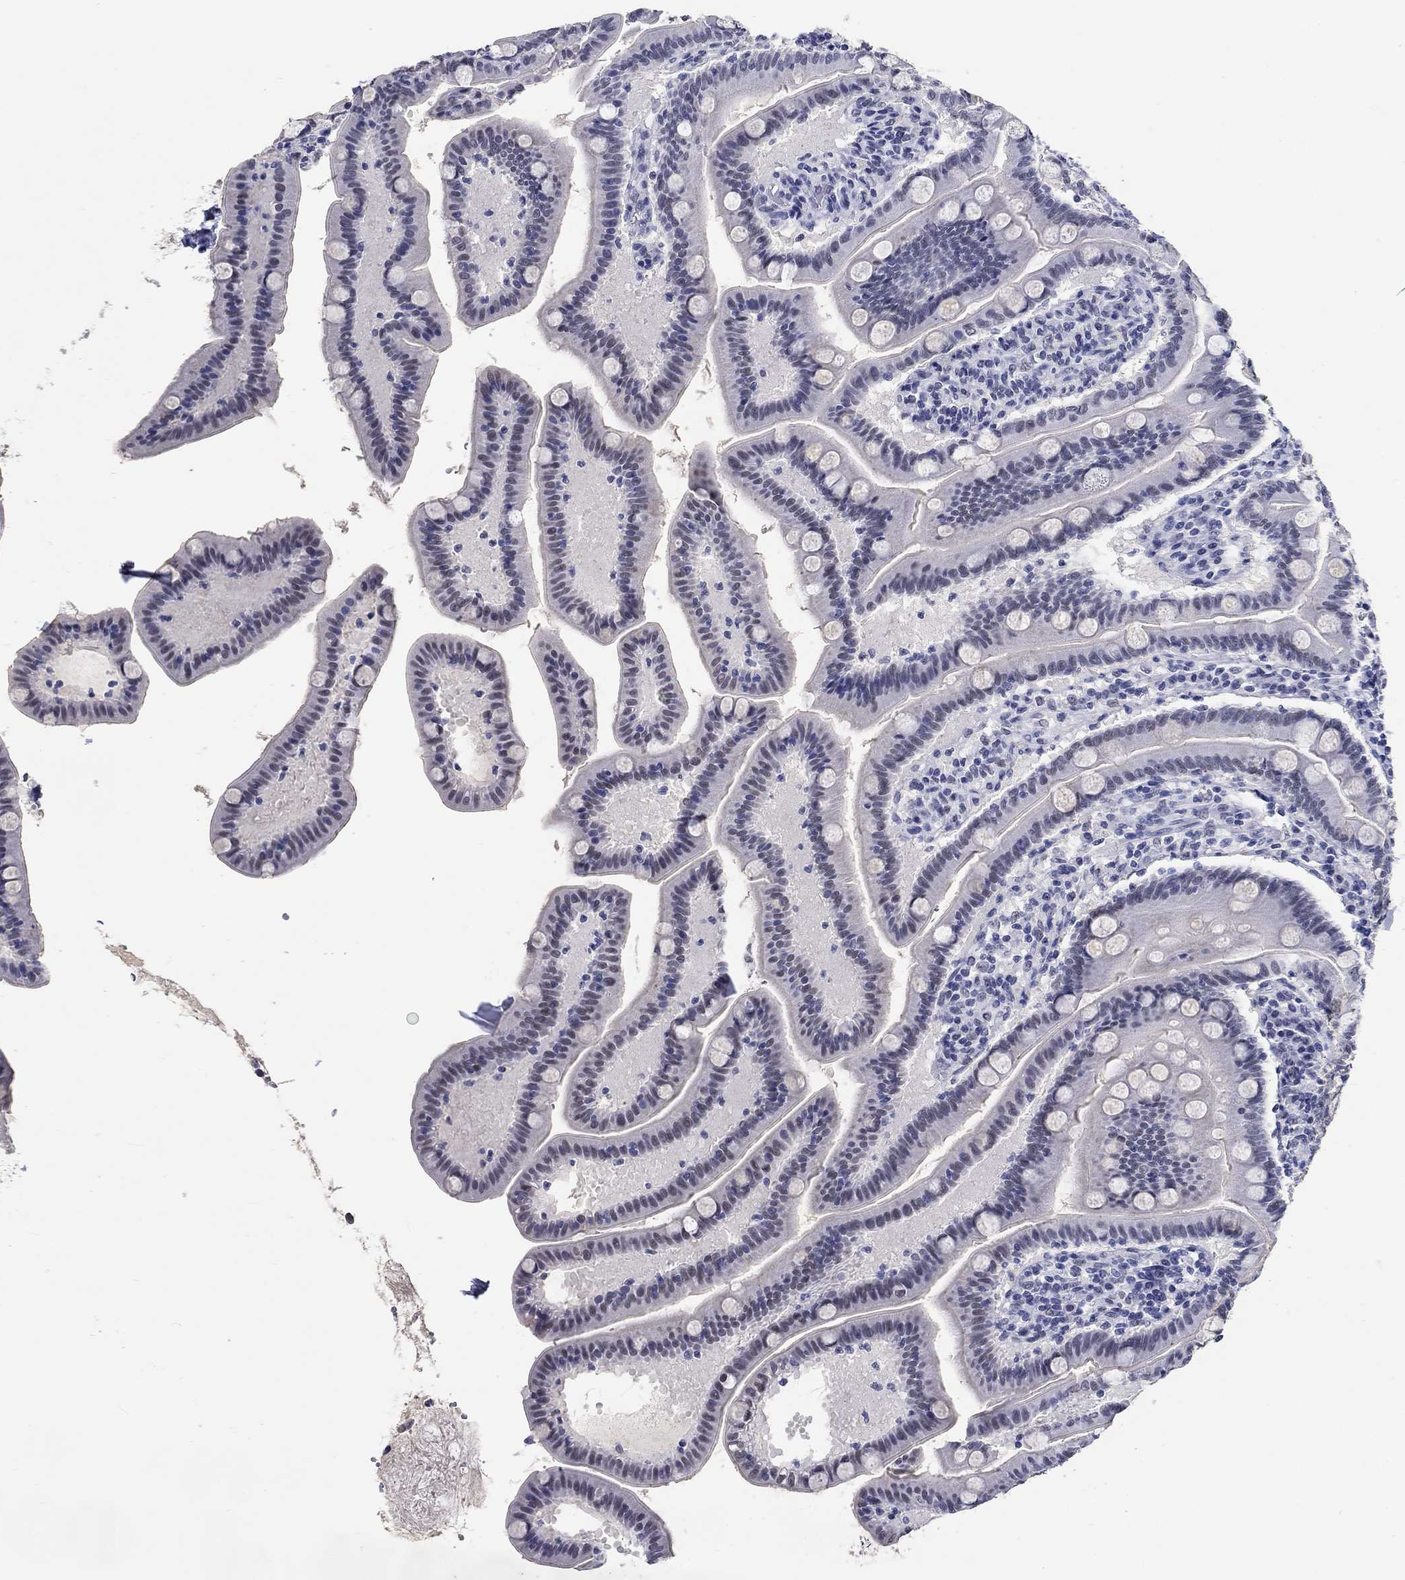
{"staining": {"intensity": "moderate", "quantity": "<25%", "location": "cytoplasmic/membranous"}, "tissue": "small intestine", "cell_type": "Glandular cells", "image_type": "normal", "snomed": [{"axis": "morphology", "description": "Normal tissue, NOS"}, {"axis": "topography", "description": "Small intestine"}], "caption": "Immunohistochemistry (IHC) histopathology image of normal human small intestine stained for a protein (brown), which exhibits low levels of moderate cytoplasmic/membranous expression in about <25% of glandular cells.", "gene": "GRIN1", "patient": {"sex": "male", "age": 66}}